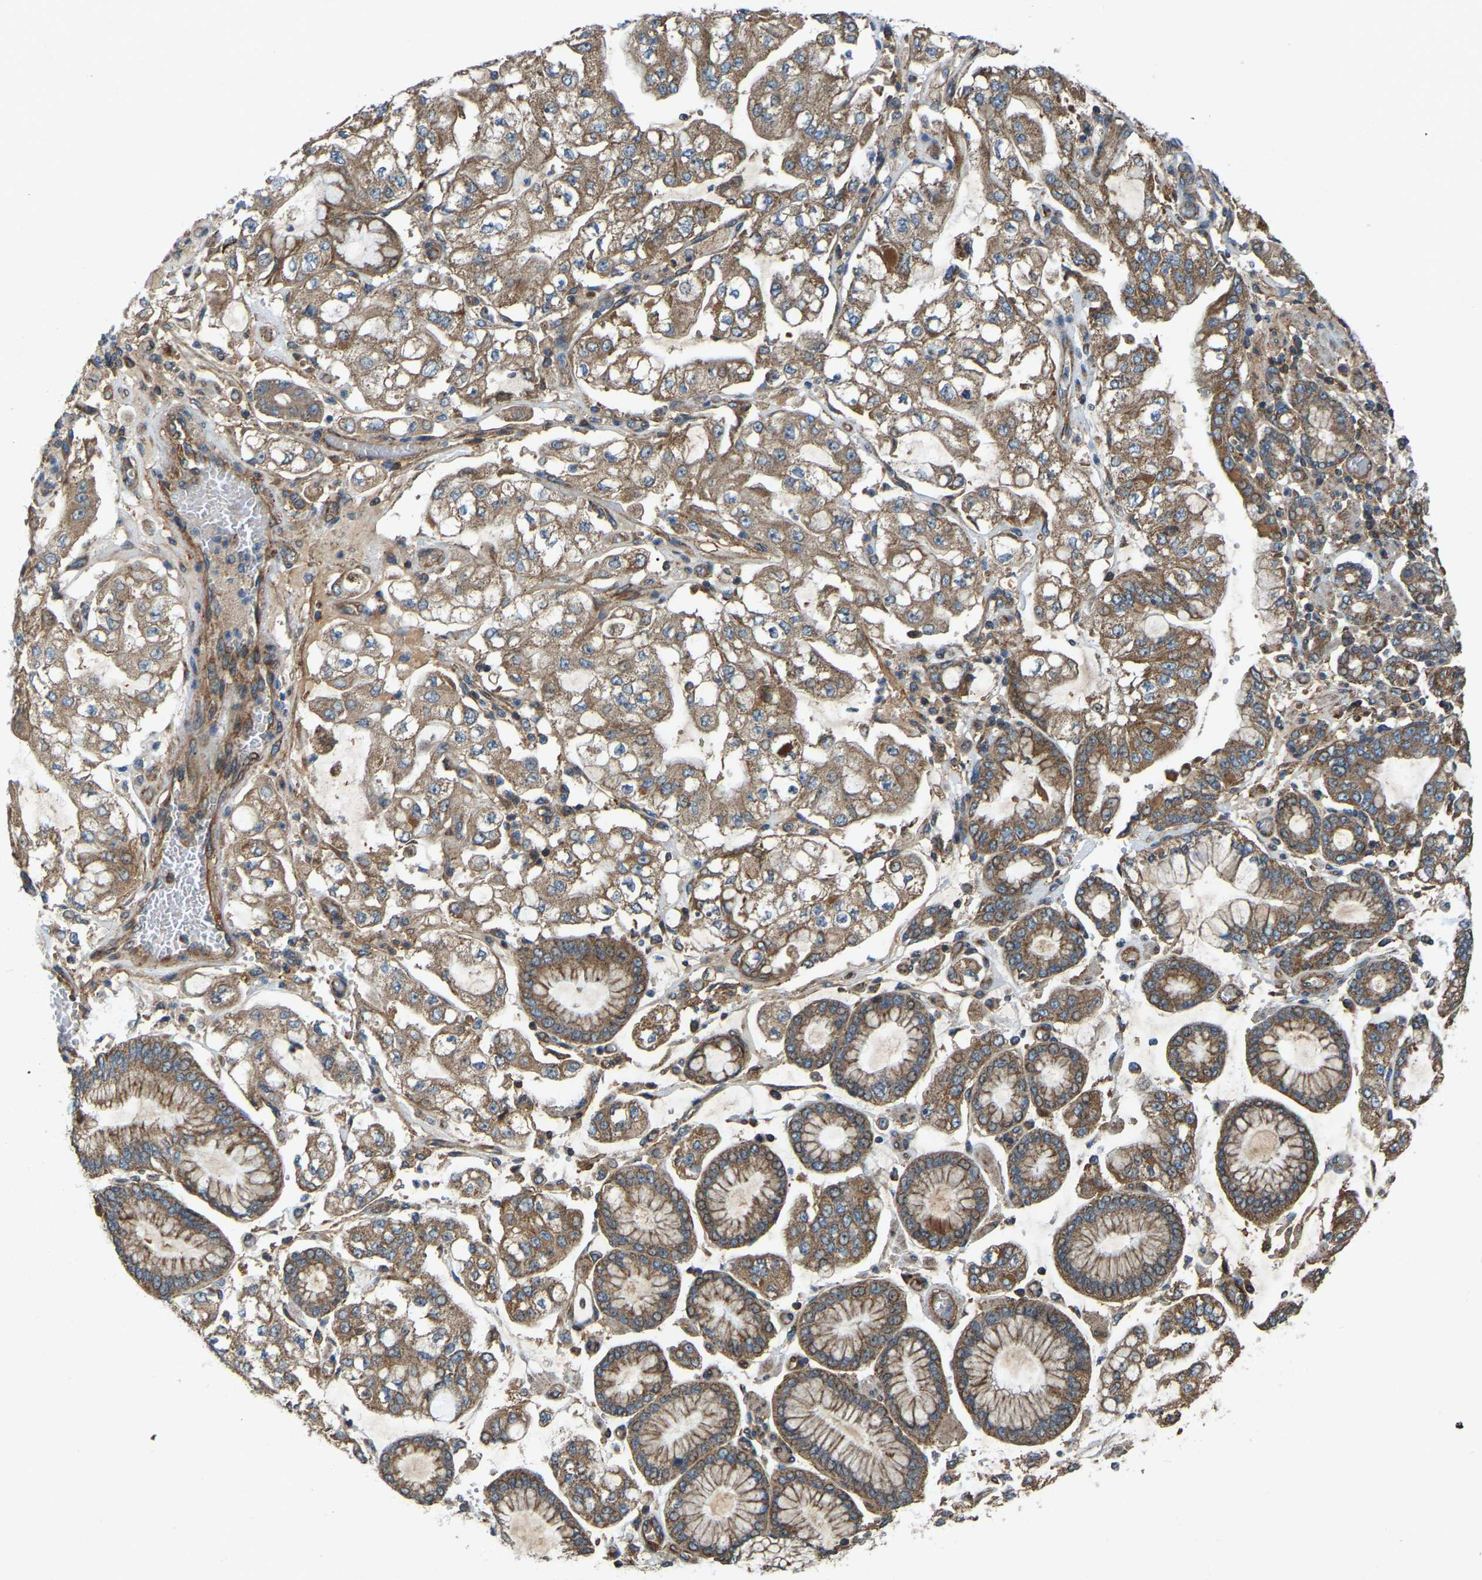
{"staining": {"intensity": "moderate", "quantity": ">75%", "location": "cytoplasmic/membranous"}, "tissue": "stomach cancer", "cell_type": "Tumor cells", "image_type": "cancer", "snomed": [{"axis": "morphology", "description": "Adenocarcinoma, NOS"}, {"axis": "topography", "description": "Stomach"}], "caption": "Human stomach cancer (adenocarcinoma) stained with a brown dye demonstrates moderate cytoplasmic/membranous positive staining in approximately >75% of tumor cells.", "gene": "SAMD9L", "patient": {"sex": "male", "age": 76}}